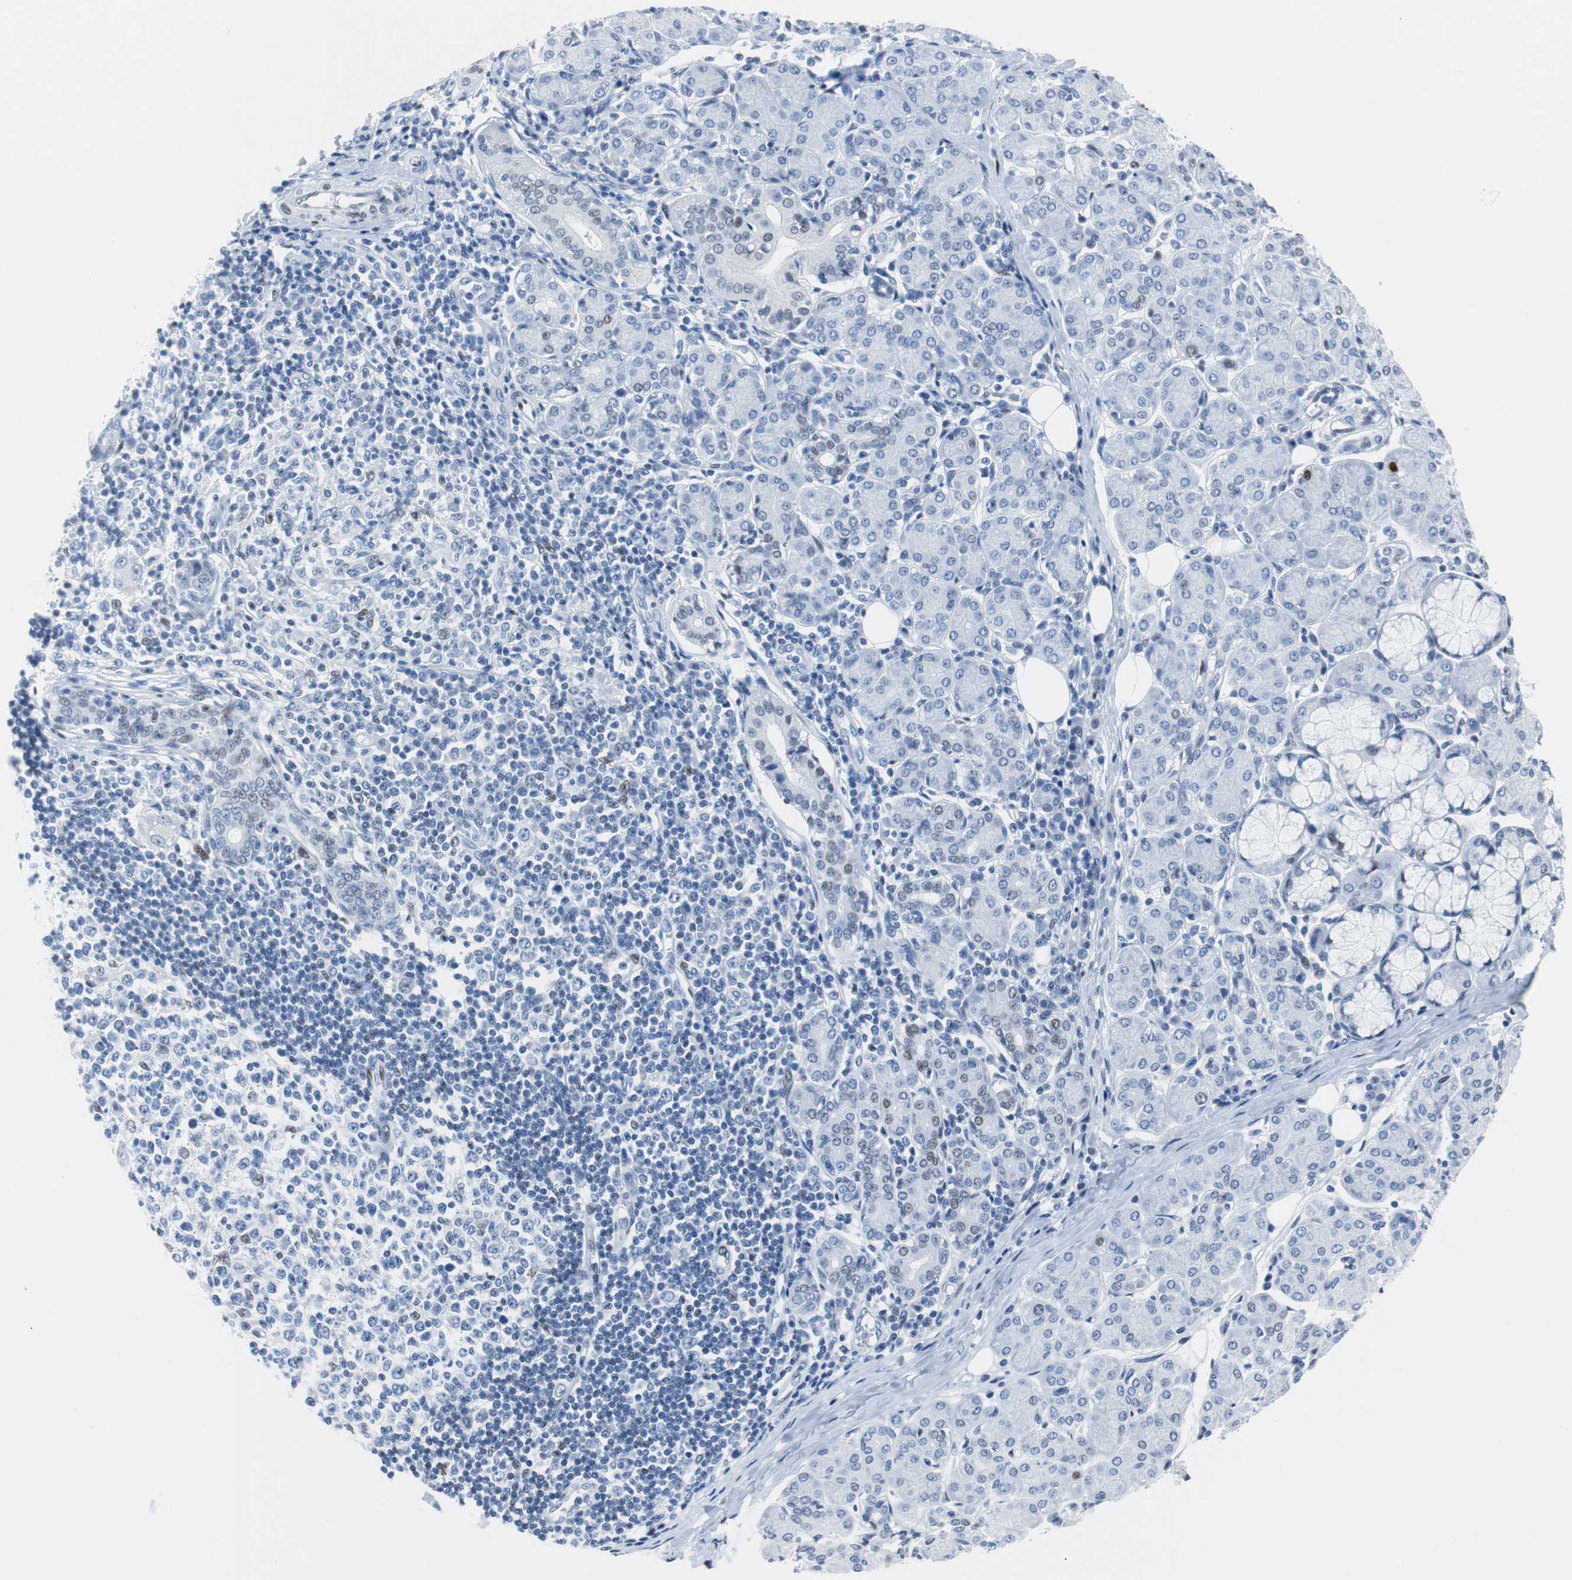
{"staining": {"intensity": "weak", "quantity": "<25%", "location": "nuclear"}, "tissue": "salivary gland", "cell_type": "Glandular cells", "image_type": "normal", "snomed": [{"axis": "morphology", "description": "Normal tissue, NOS"}, {"axis": "morphology", "description": "Inflammation, NOS"}, {"axis": "topography", "description": "Lymph node"}, {"axis": "topography", "description": "Salivary gland"}], "caption": "This is an IHC micrograph of normal salivary gland. There is no expression in glandular cells.", "gene": "JUN", "patient": {"sex": "male", "age": 3}}